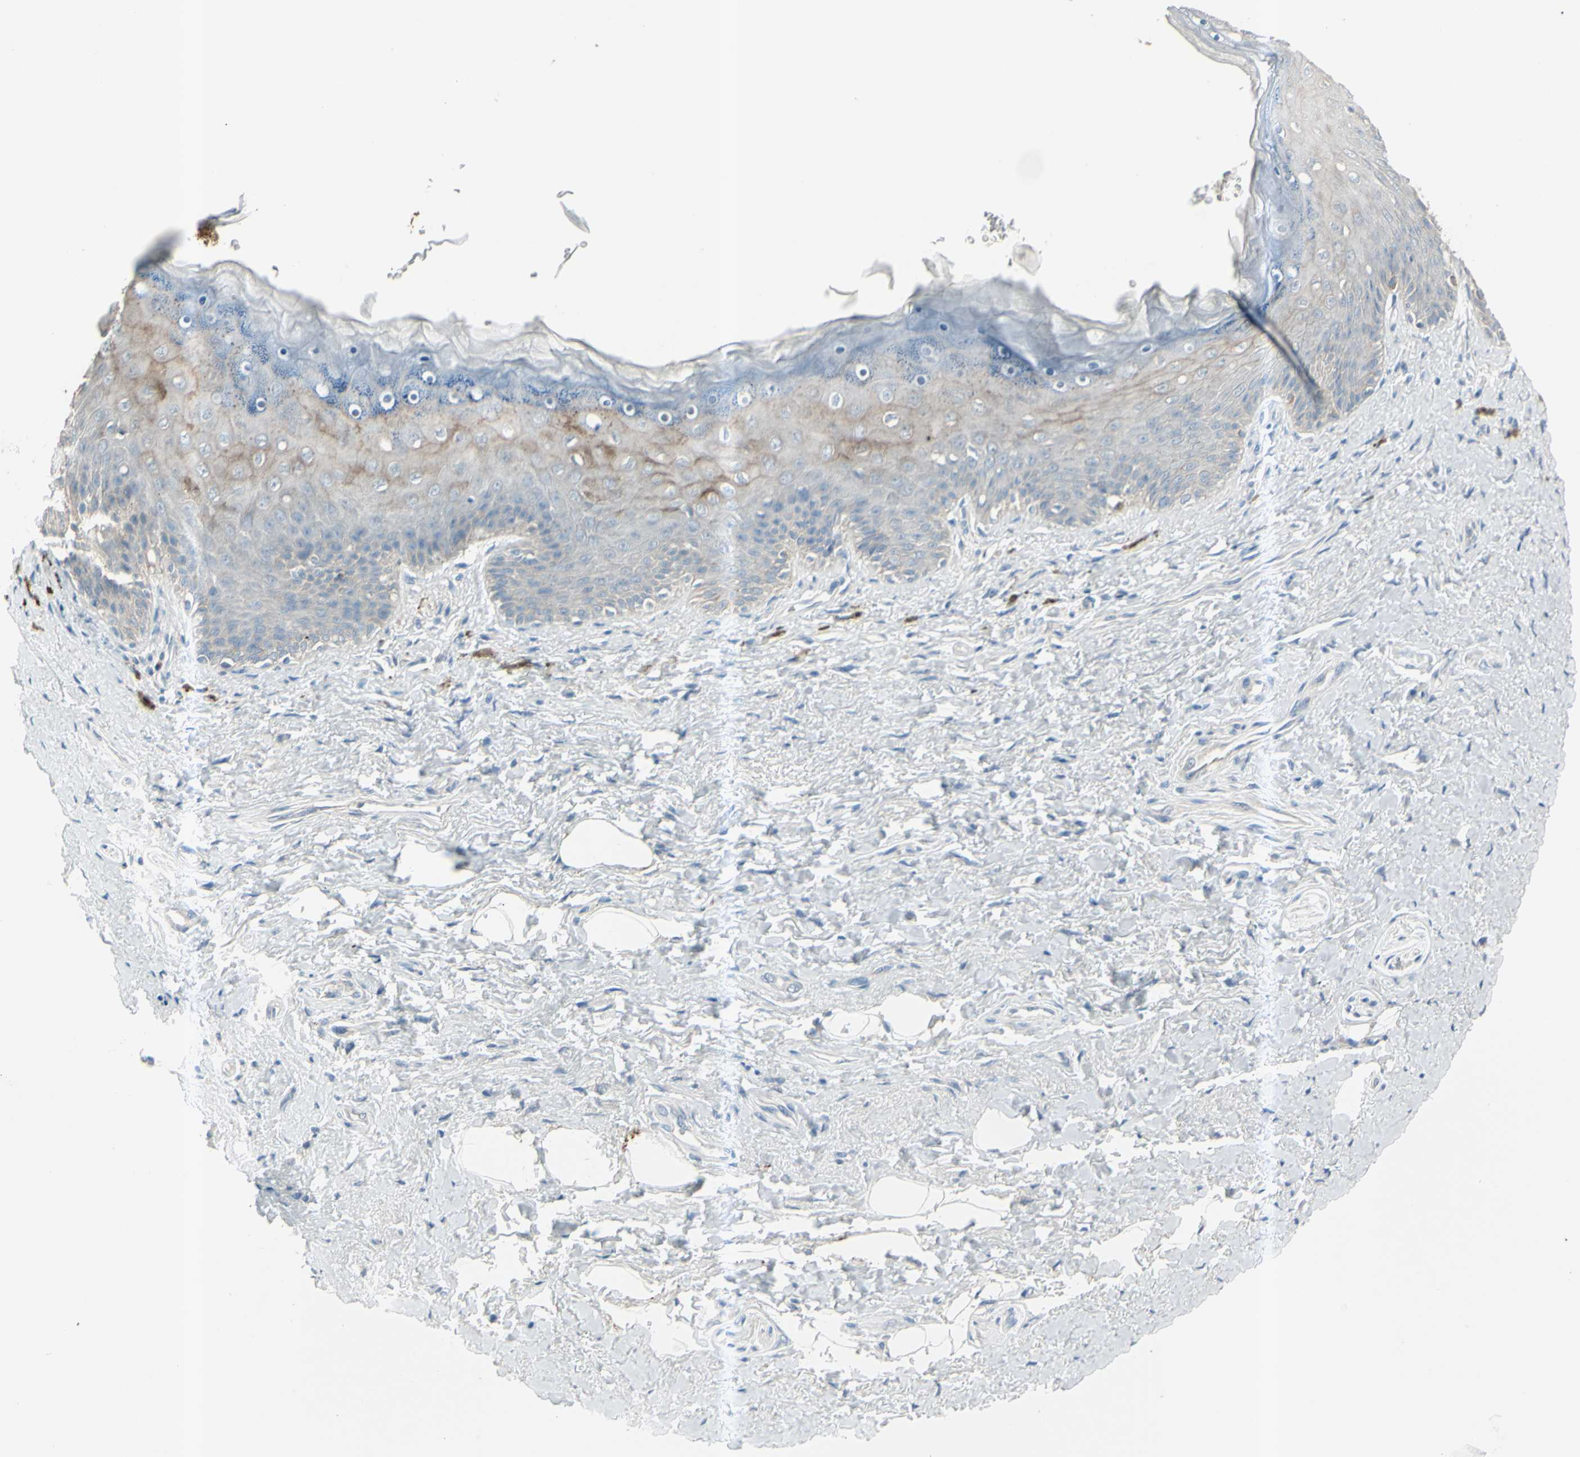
{"staining": {"intensity": "weak", "quantity": "<25%", "location": "cytoplasmic/membranous"}, "tissue": "skin", "cell_type": "Epidermal cells", "image_type": "normal", "snomed": [{"axis": "morphology", "description": "Normal tissue, NOS"}, {"axis": "topography", "description": "Anal"}], "caption": "The immunohistochemistry image has no significant positivity in epidermal cells of skin. The staining was performed using DAB (3,3'-diaminobenzidine) to visualize the protein expression in brown, while the nuclei were stained in blue with hematoxylin (Magnification: 20x).", "gene": "GPR34", "patient": {"sex": "female", "age": 46}}